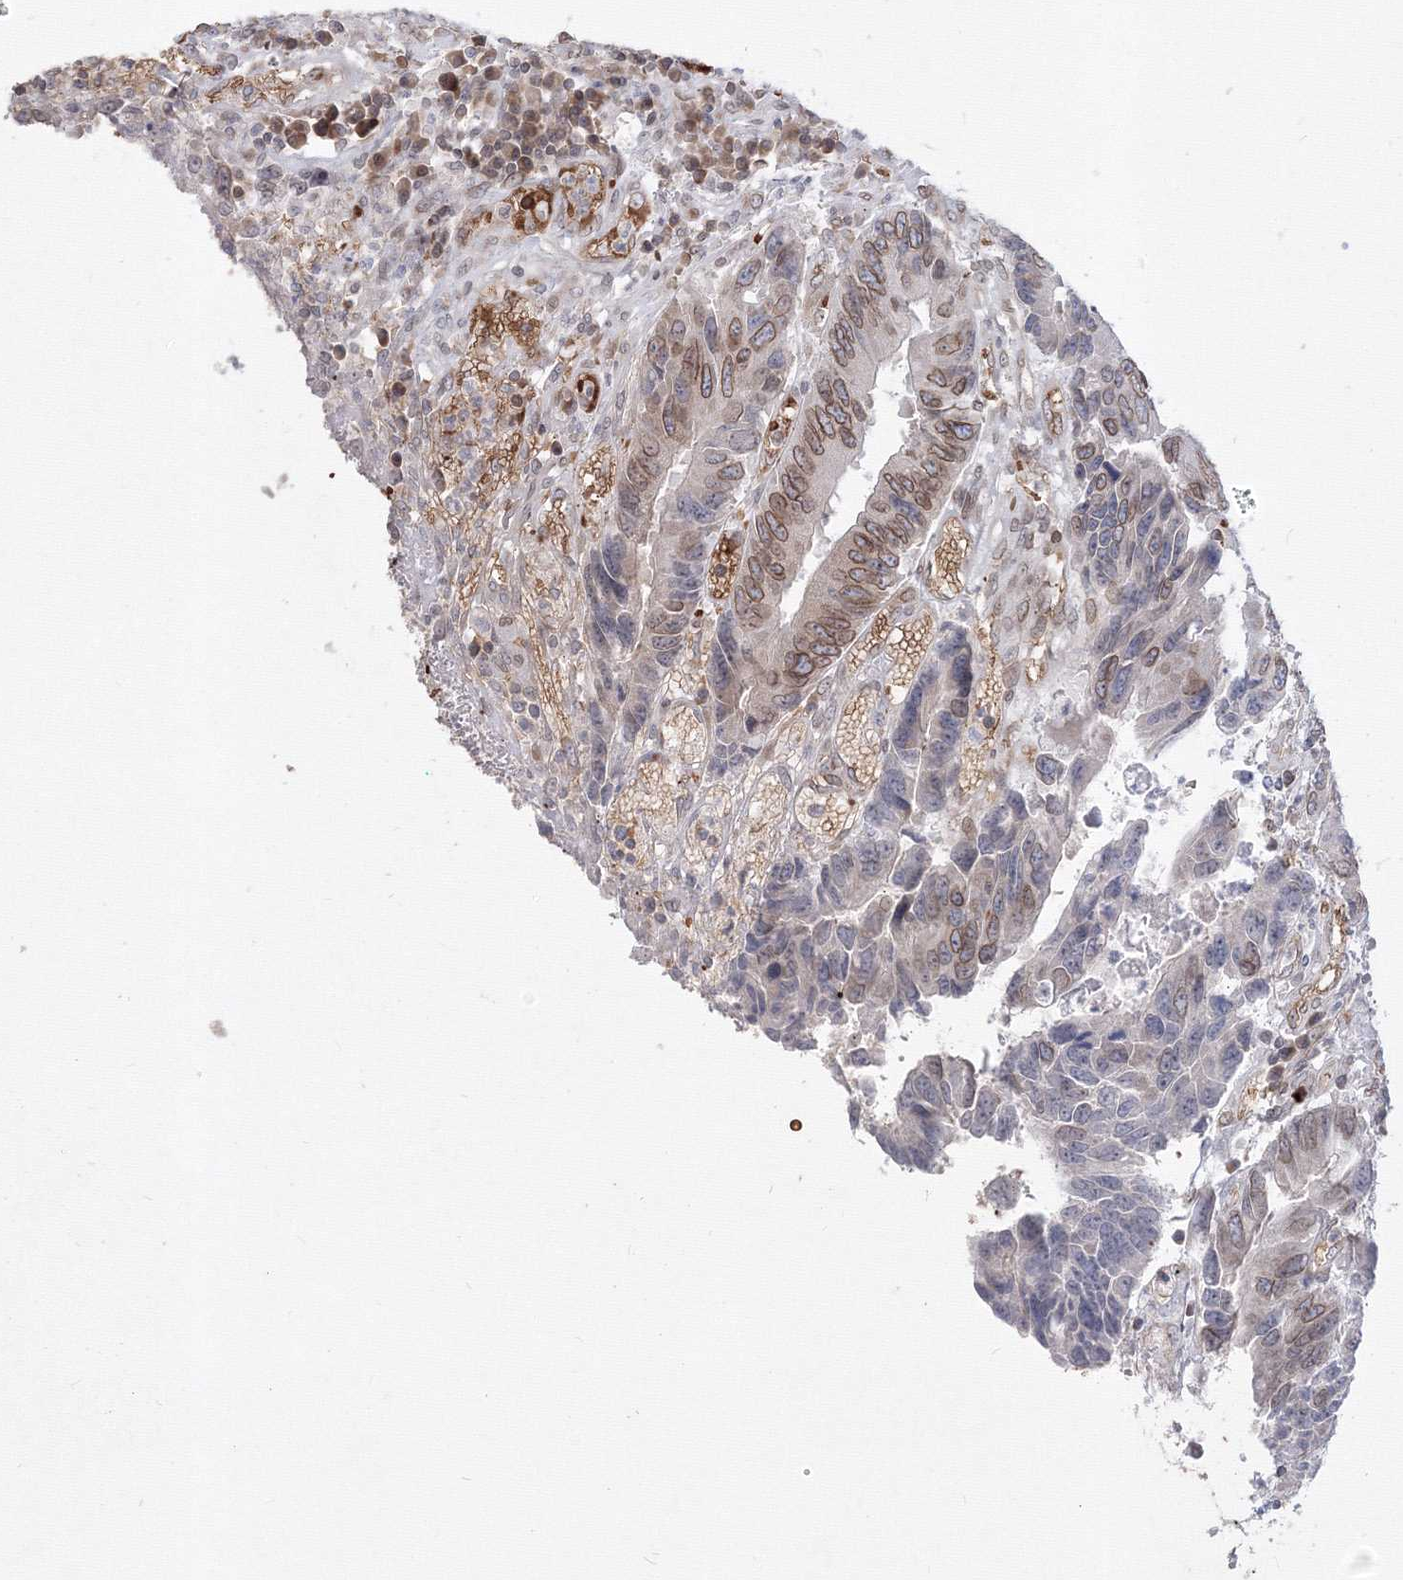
{"staining": {"intensity": "moderate", "quantity": "25%-75%", "location": "cytoplasmic/membranous,nuclear"}, "tissue": "colorectal cancer", "cell_type": "Tumor cells", "image_type": "cancer", "snomed": [{"axis": "morphology", "description": "Adenocarcinoma, NOS"}, {"axis": "topography", "description": "Rectum"}], "caption": "Immunohistochemical staining of human colorectal cancer (adenocarcinoma) shows medium levels of moderate cytoplasmic/membranous and nuclear protein positivity in approximately 25%-75% of tumor cells.", "gene": "DNAJB2", "patient": {"sex": "male", "age": 84}}